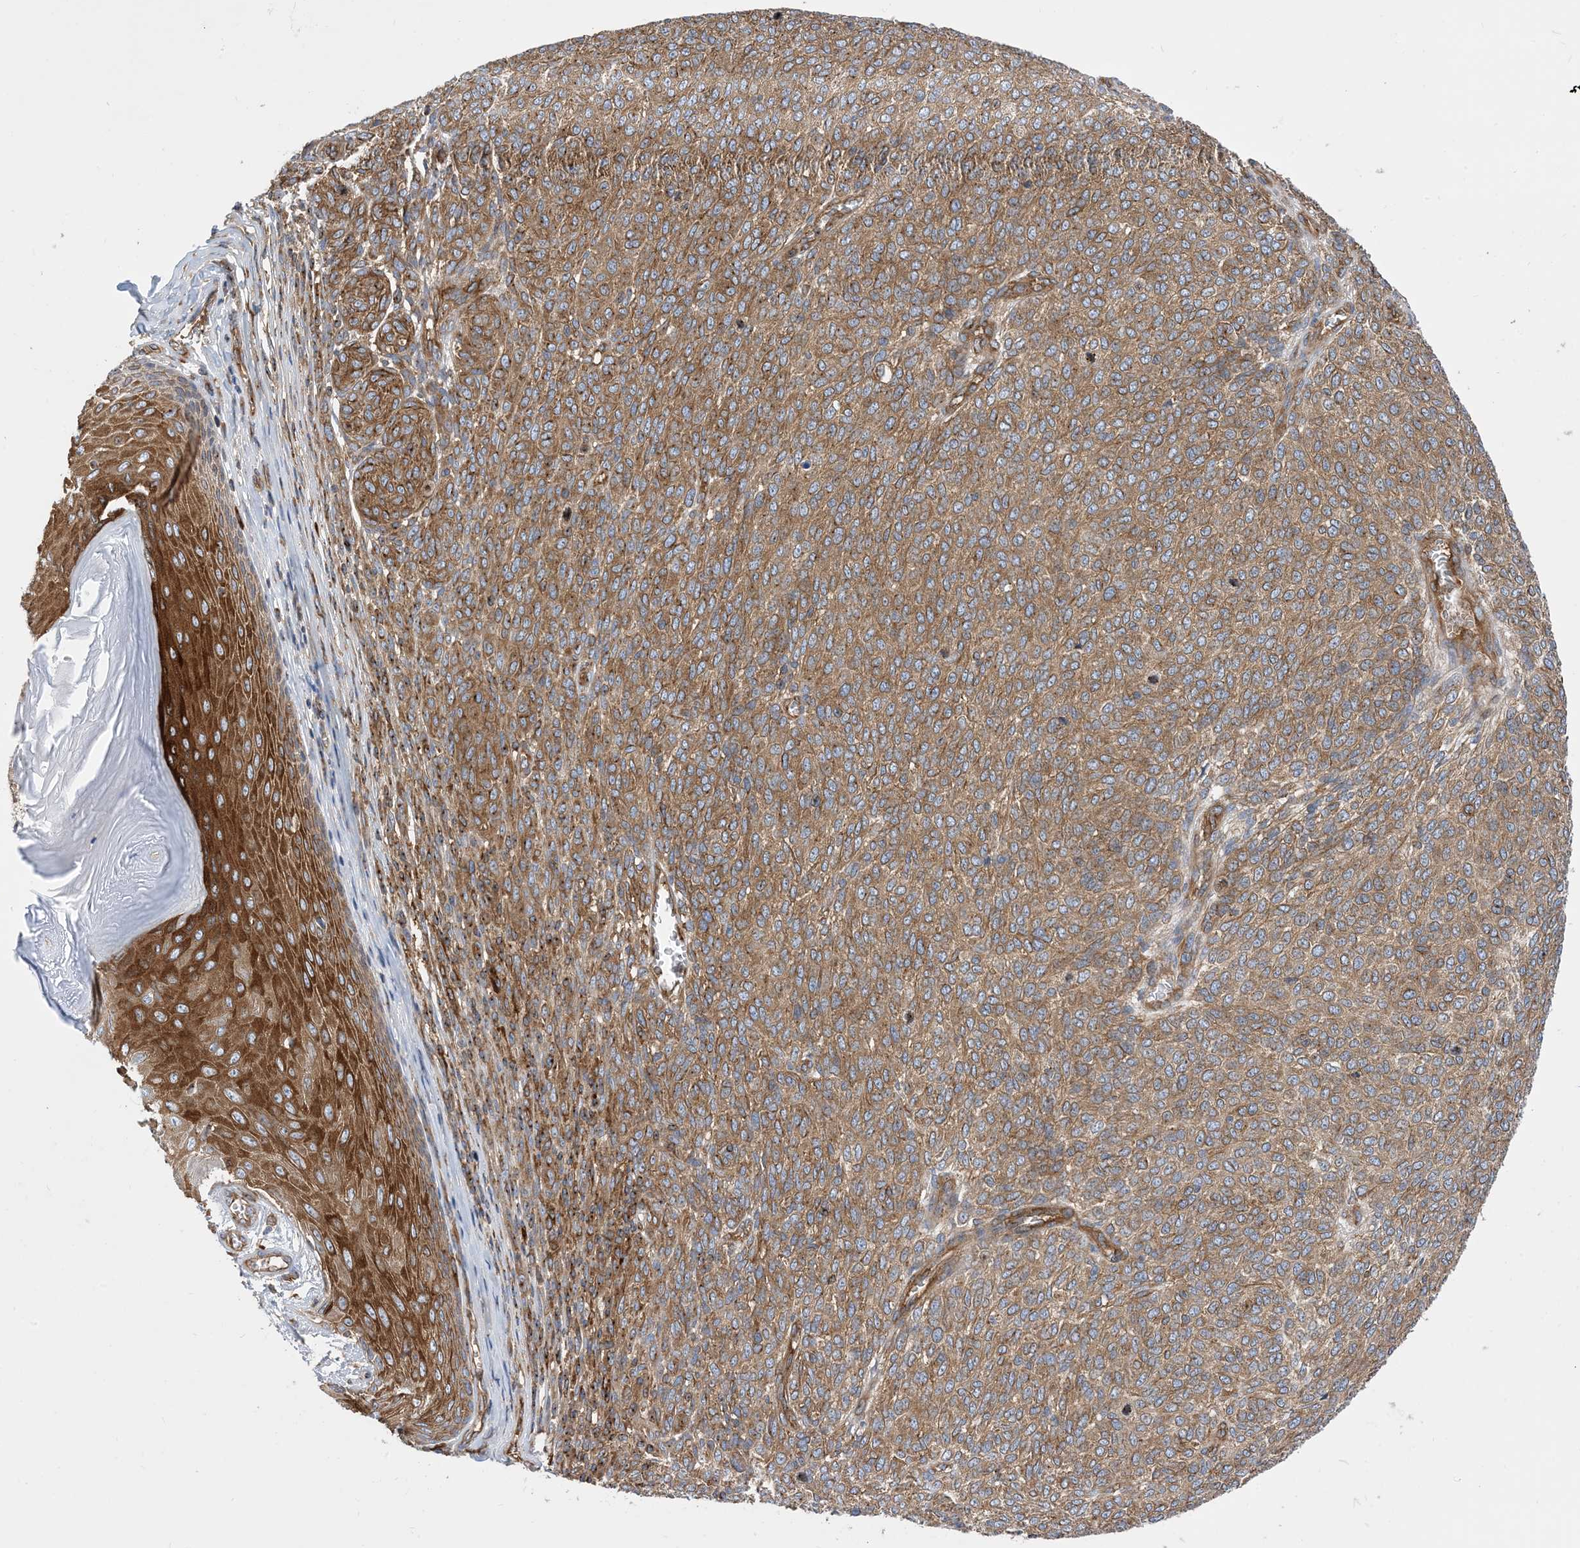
{"staining": {"intensity": "moderate", "quantity": ">75%", "location": "cytoplasmic/membranous"}, "tissue": "melanoma", "cell_type": "Tumor cells", "image_type": "cancer", "snomed": [{"axis": "morphology", "description": "Malignant melanoma, NOS"}, {"axis": "topography", "description": "Skin"}], "caption": "A photomicrograph of human malignant melanoma stained for a protein demonstrates moderate cytoplasmic/membranous brown staining in tumor cells.", "gene": "DYNC1LI1", "patient": {"sex": "male", "age": 49}}